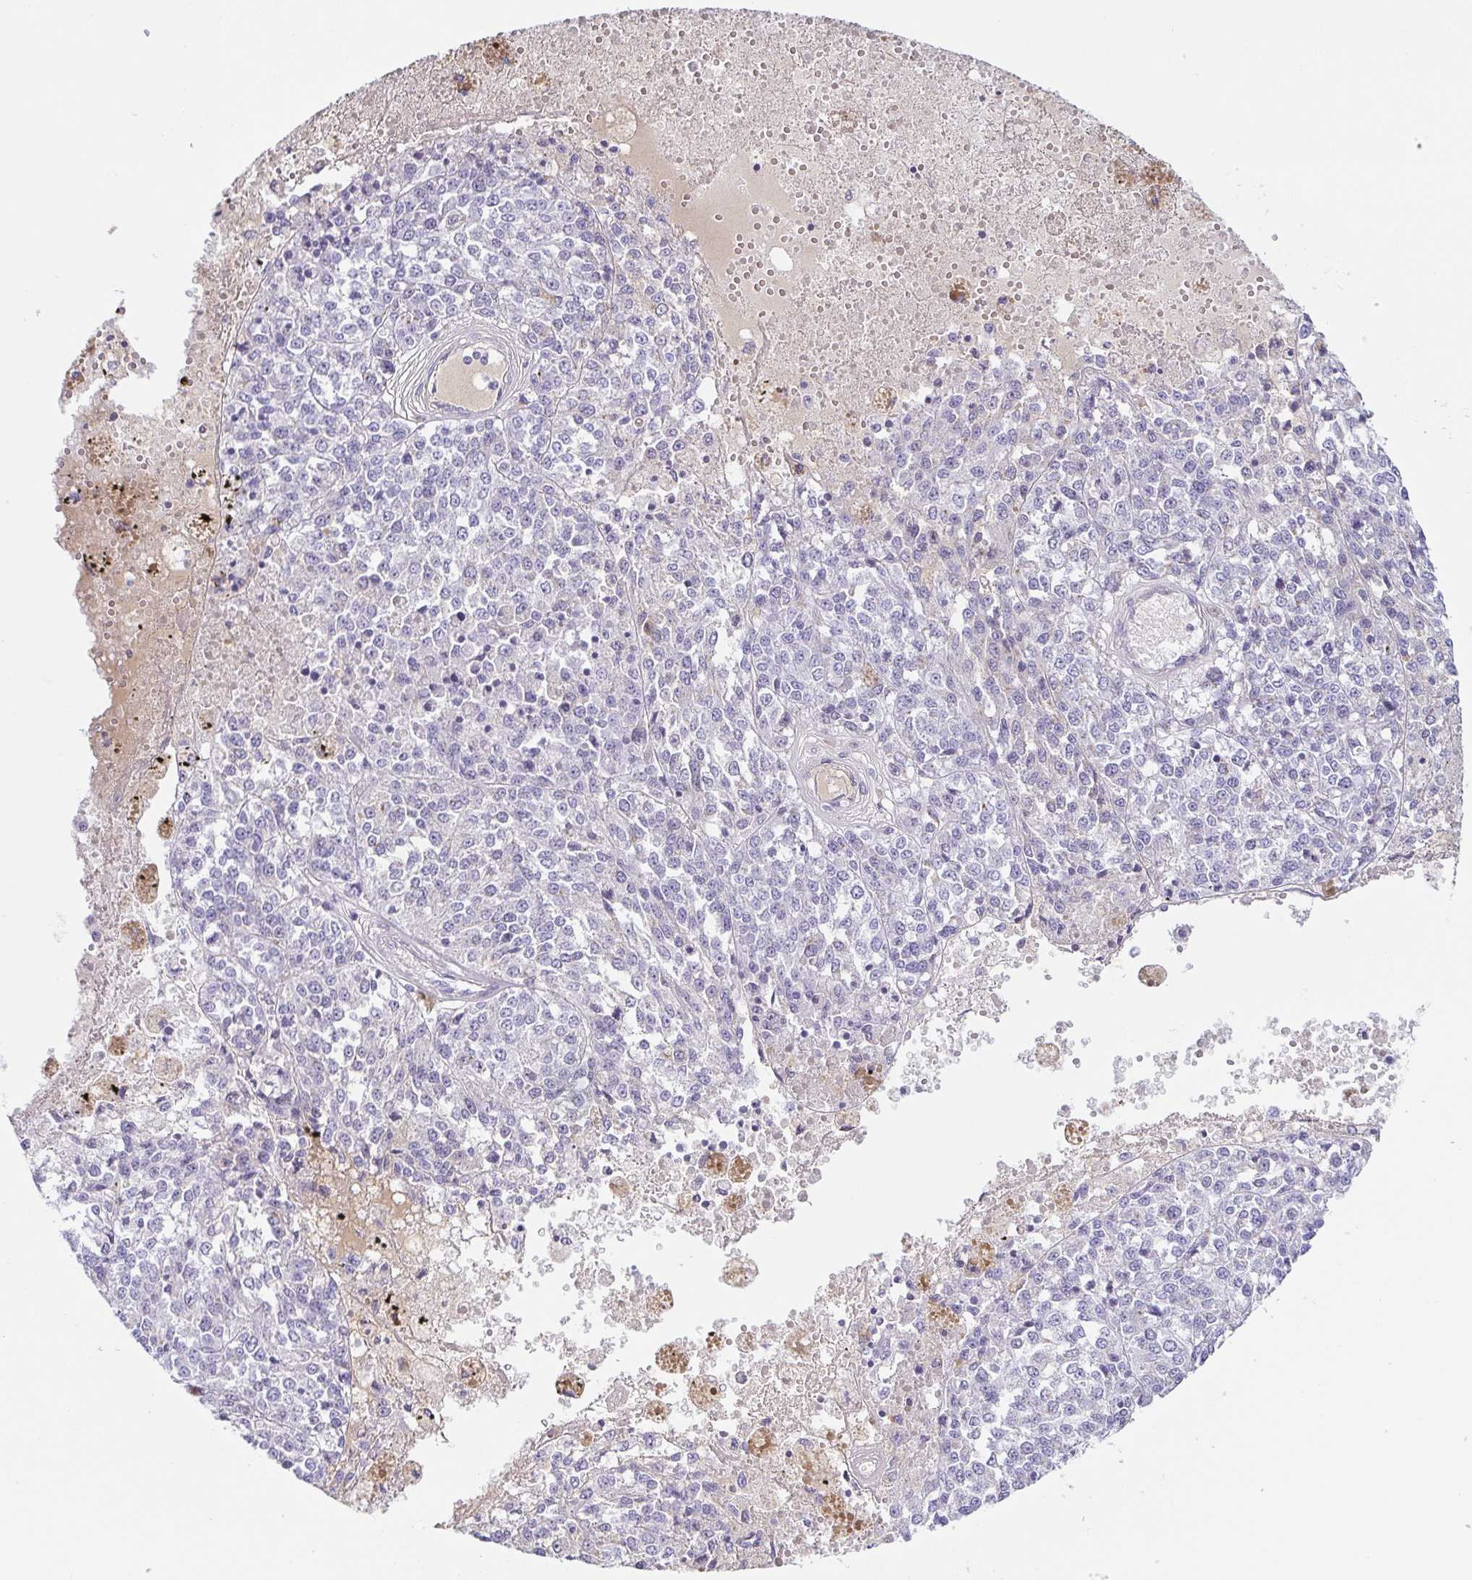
{"staining": {"intensity": "negative", "quantity": "none", "location": "none"}, "tissue": "melanoma", "cell_type": "Tumor cells", "image_type": "cancer", "snomed": [{"axis": "morphology", "description": "Malignant melanoma, Metastatic site"}, {"axis": "topography", "description": "Lymph node"}], "caption": "The histopathology image reveals no significant positivity in tumor cells of malignant melanoma (metastatic site).", "gene": "LDLRAD1", "patient": {"sex": "female", "age": 64}}